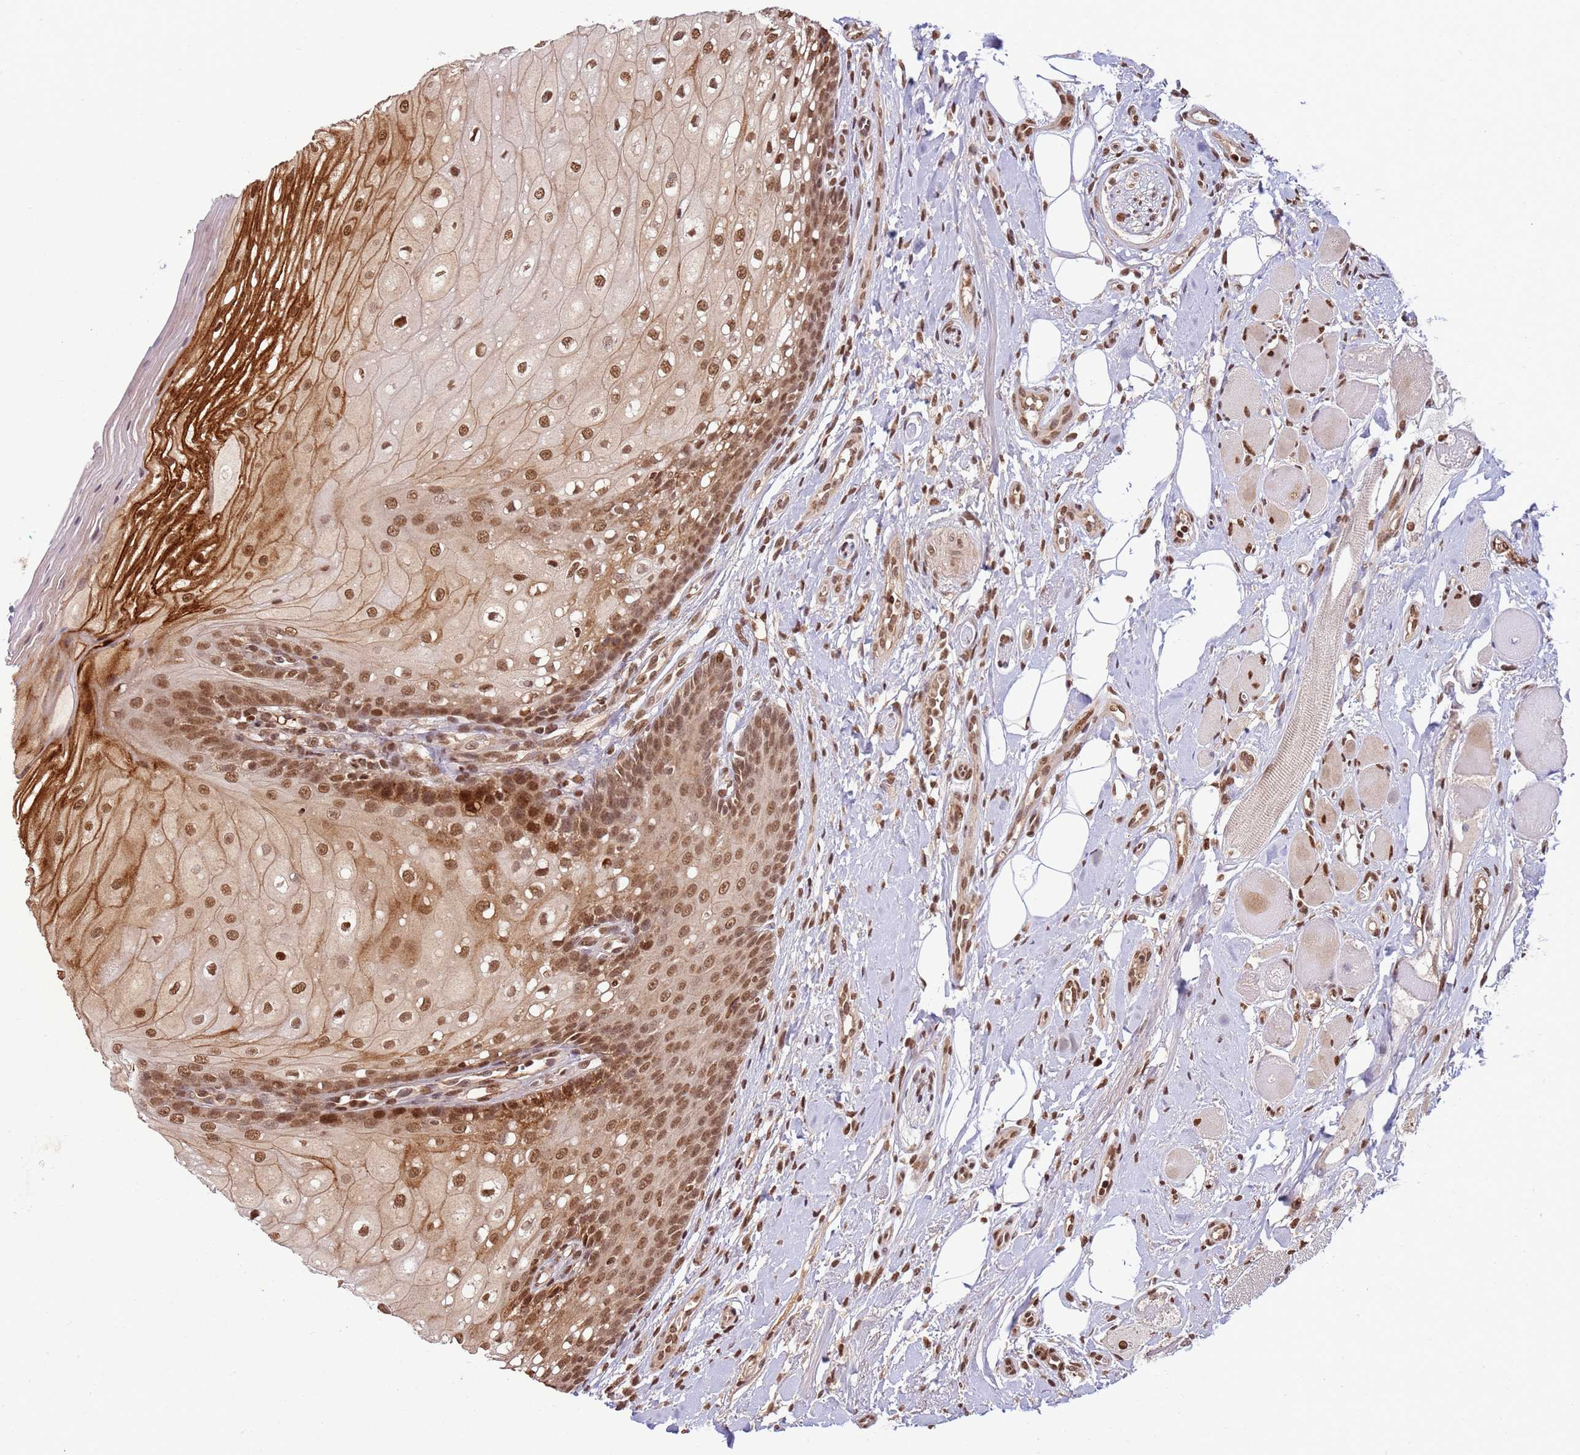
{"staining": {"intensity": "strong", "quantity": ">75%", "location": "cytoplasmic/membranous,nuclear"}, "tissue": "oral mucosa", "cell_type": "Squamous epithelial cells", "image_type": "normal", "snomed": [{"axis": "morphology", "description": "Normal tissue, NOS"}, {"axis": "morphology", "description": "Squamous cell carcinoma, NOS"}, {"axis": "topography", "description": "Oral tissue"}, {"axis": "topography", "description": "Tounge, NOS"}, {"axis": "topography", "description": "Head-Neck"}], "caption": "This image displays unremarkable oral mucosa stained with immunohistochemistry (IHC) to label a protein in brown. The cytoplasmic/membranous,nuclear of squamous epithelial cells show strong positivity for the protein. Nuclei are counter-stained blue.", "gene": "ZBTB12", "patient": {"sex": "male", "age": 79}}